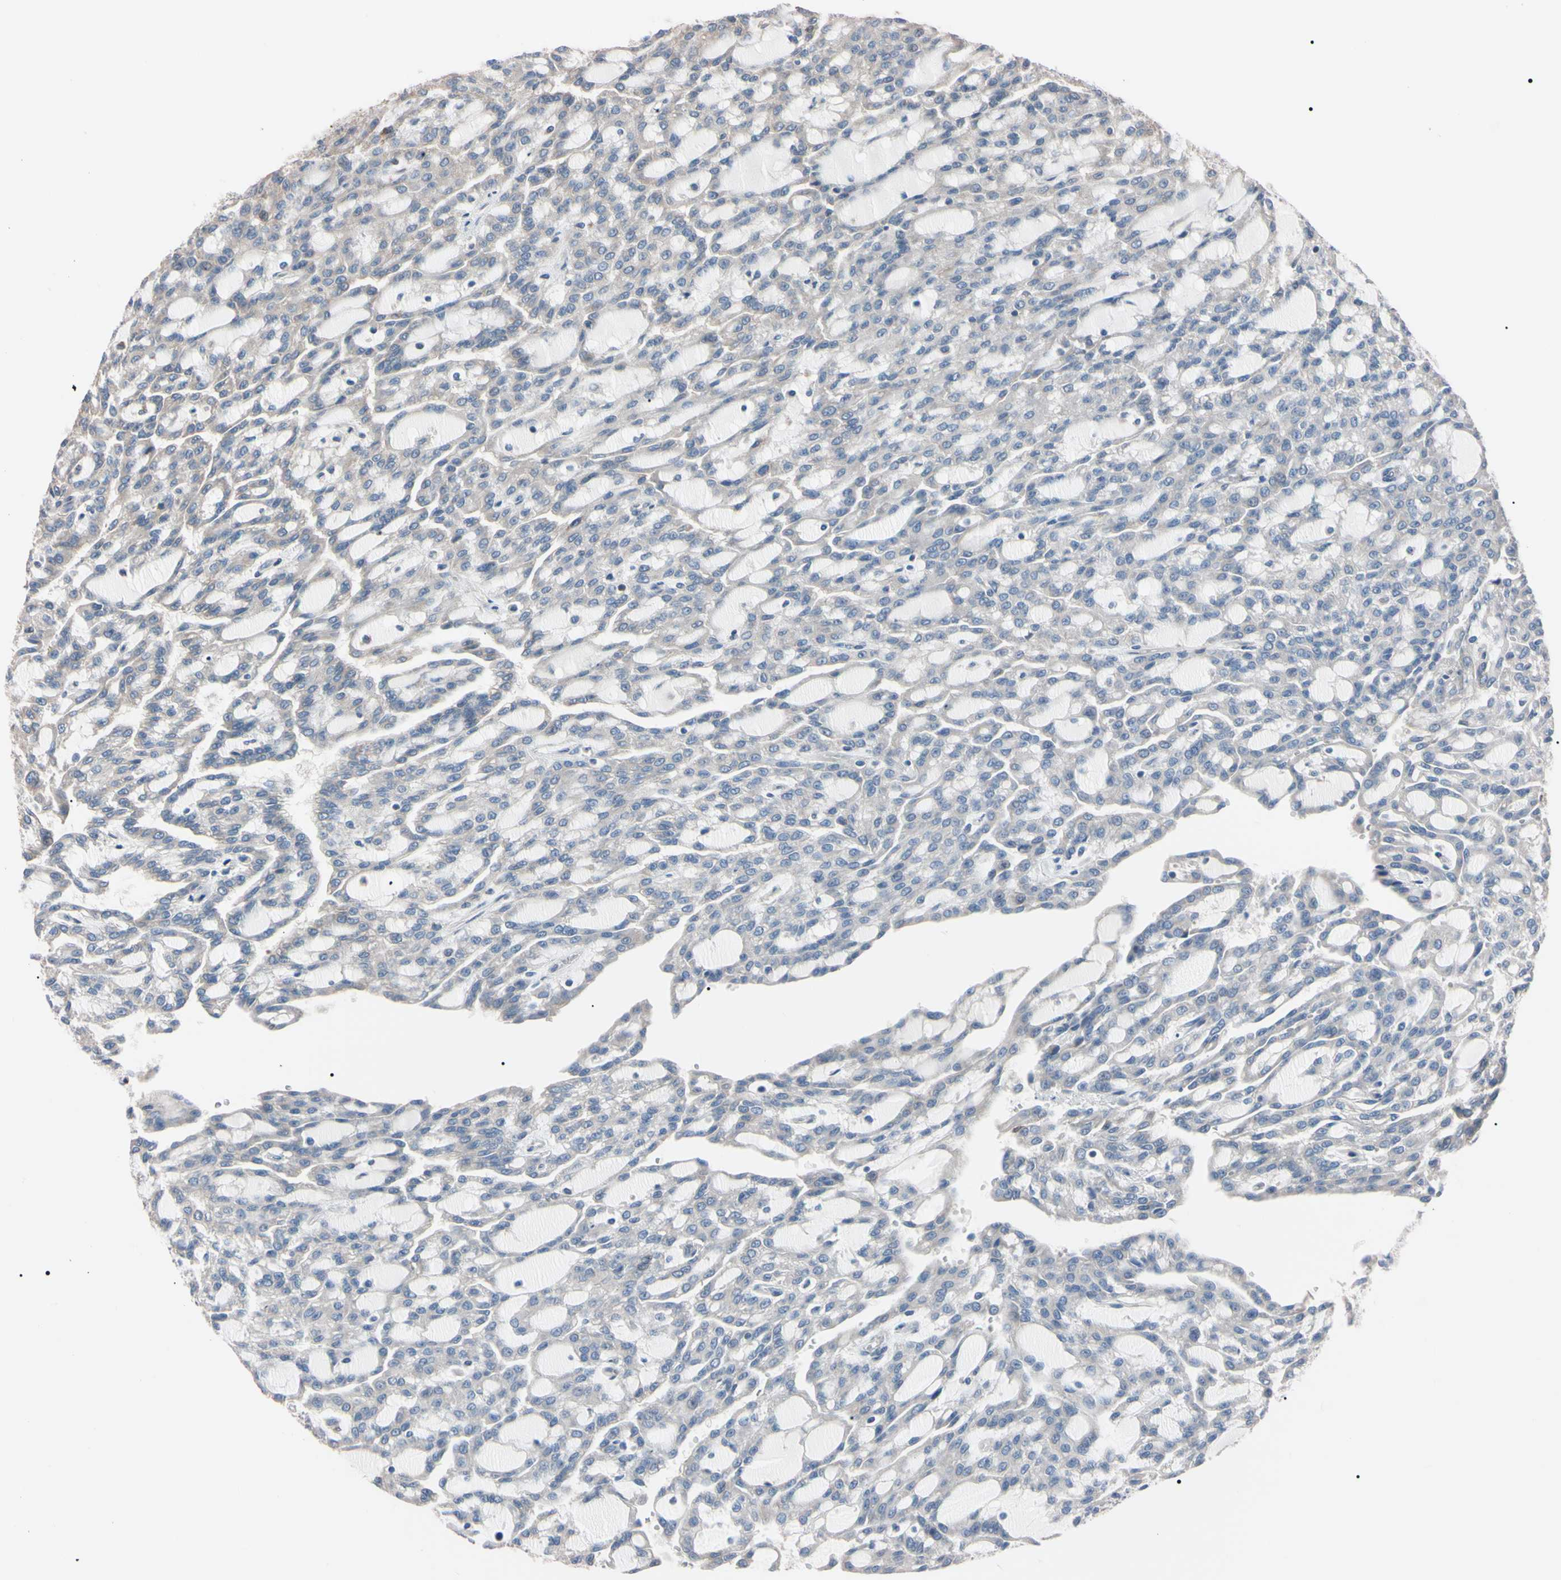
{"staining": {"intensity": "negative", "quantity": "none", "location": "none"}, "tissue": "renal cancer", "cell_type": "Tumor cells", "image_type": "cancer", "snomed": [{"axis": "morphology", "description": "Adenocarcinoma, NOS"}, {"axis": "topography", "description": "Kidney"}], "caption": "This is a photomicrograph of immunohistochemistry staining of renal cancer (adenocarcinoma), which shows no positivity in tumor cells. (Brightfield microscopy of DAB (3,3'-diaminobenzidine) immunohistochemistry (IHC) at high magnification).", "gene": "PRKACA", "patient": {"sex": "male", "age": 63}}